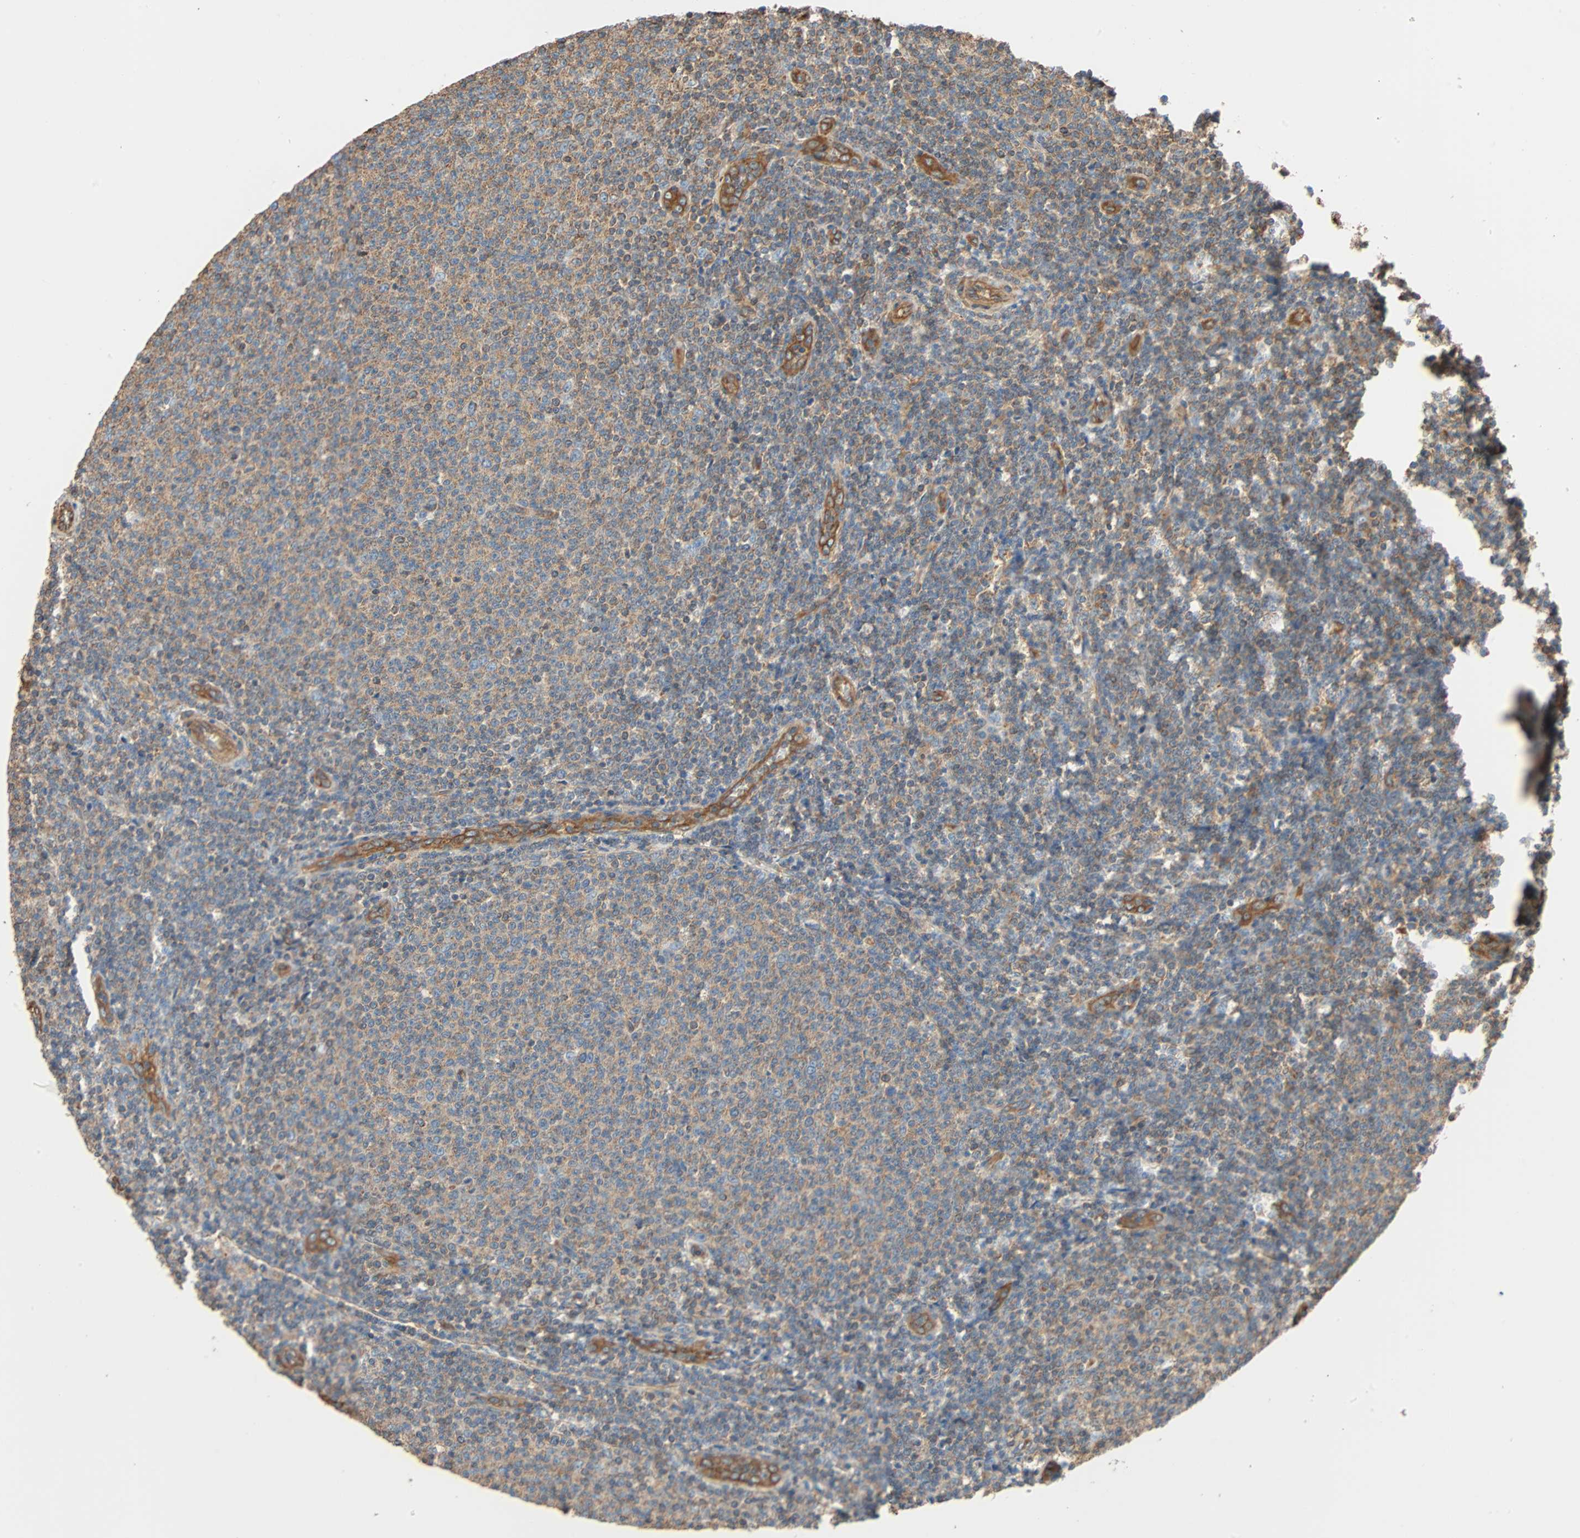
{"staining": {"intensity": "weak", "quantity": "25%-75%", "location": "cytoplasmic/membranous"}, "tissue": "lymphoma", "cell_type": "Tumor cells", "image_type": "cancer", "snomed": [{"axis": "morphology", "description": "Malignant lymphoma, non-Hodgkin's type, Low grade"}, {"axis": "topography", "description": "Lymph node"}], "caption": "Immunohistochemistry (IHC) of lymphoma shows low levels of weak cytoplasmic/membranous staining in approximately 25%-75% of tumor cells.", "gene": "GALNT10", "patient": {"sex": "male", "age": 66}}